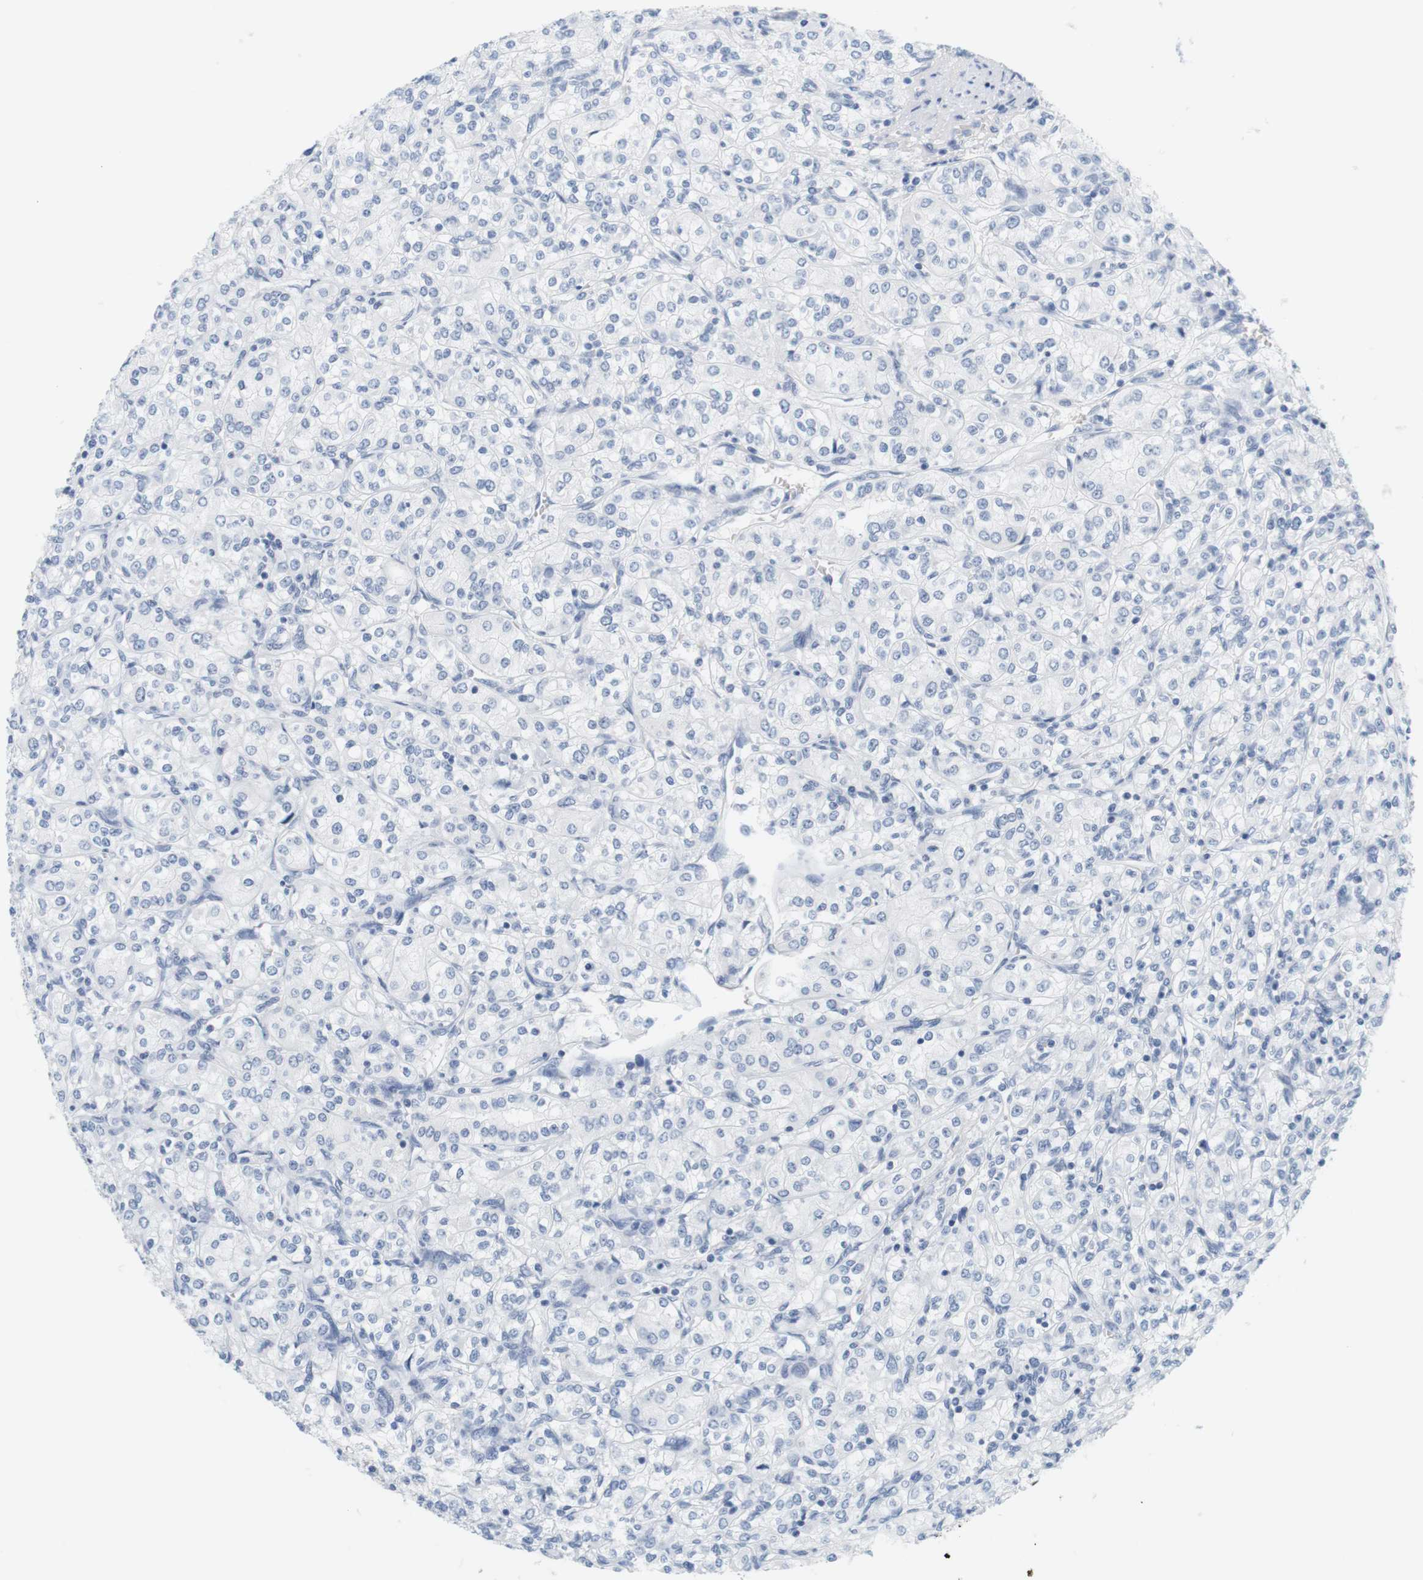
{"staining": {"intensity": "negative", "quantity": "none", "location": "none"}, "tissue": "renal cancer", "cell_type": "Tumor cells", "image_type": "cancer", "snomed": [{"axis": "morphology", "description": "Adenocarcinoma, NOS"}, {"axis": "topography", "description": "Kidney"}], "caption": "IHC of human renal cancer (adenocarcinoma) exhibits no positivity in tumor cells.", "gene": "OPRM1", "patient": {"sex": "male", "age": 77}}